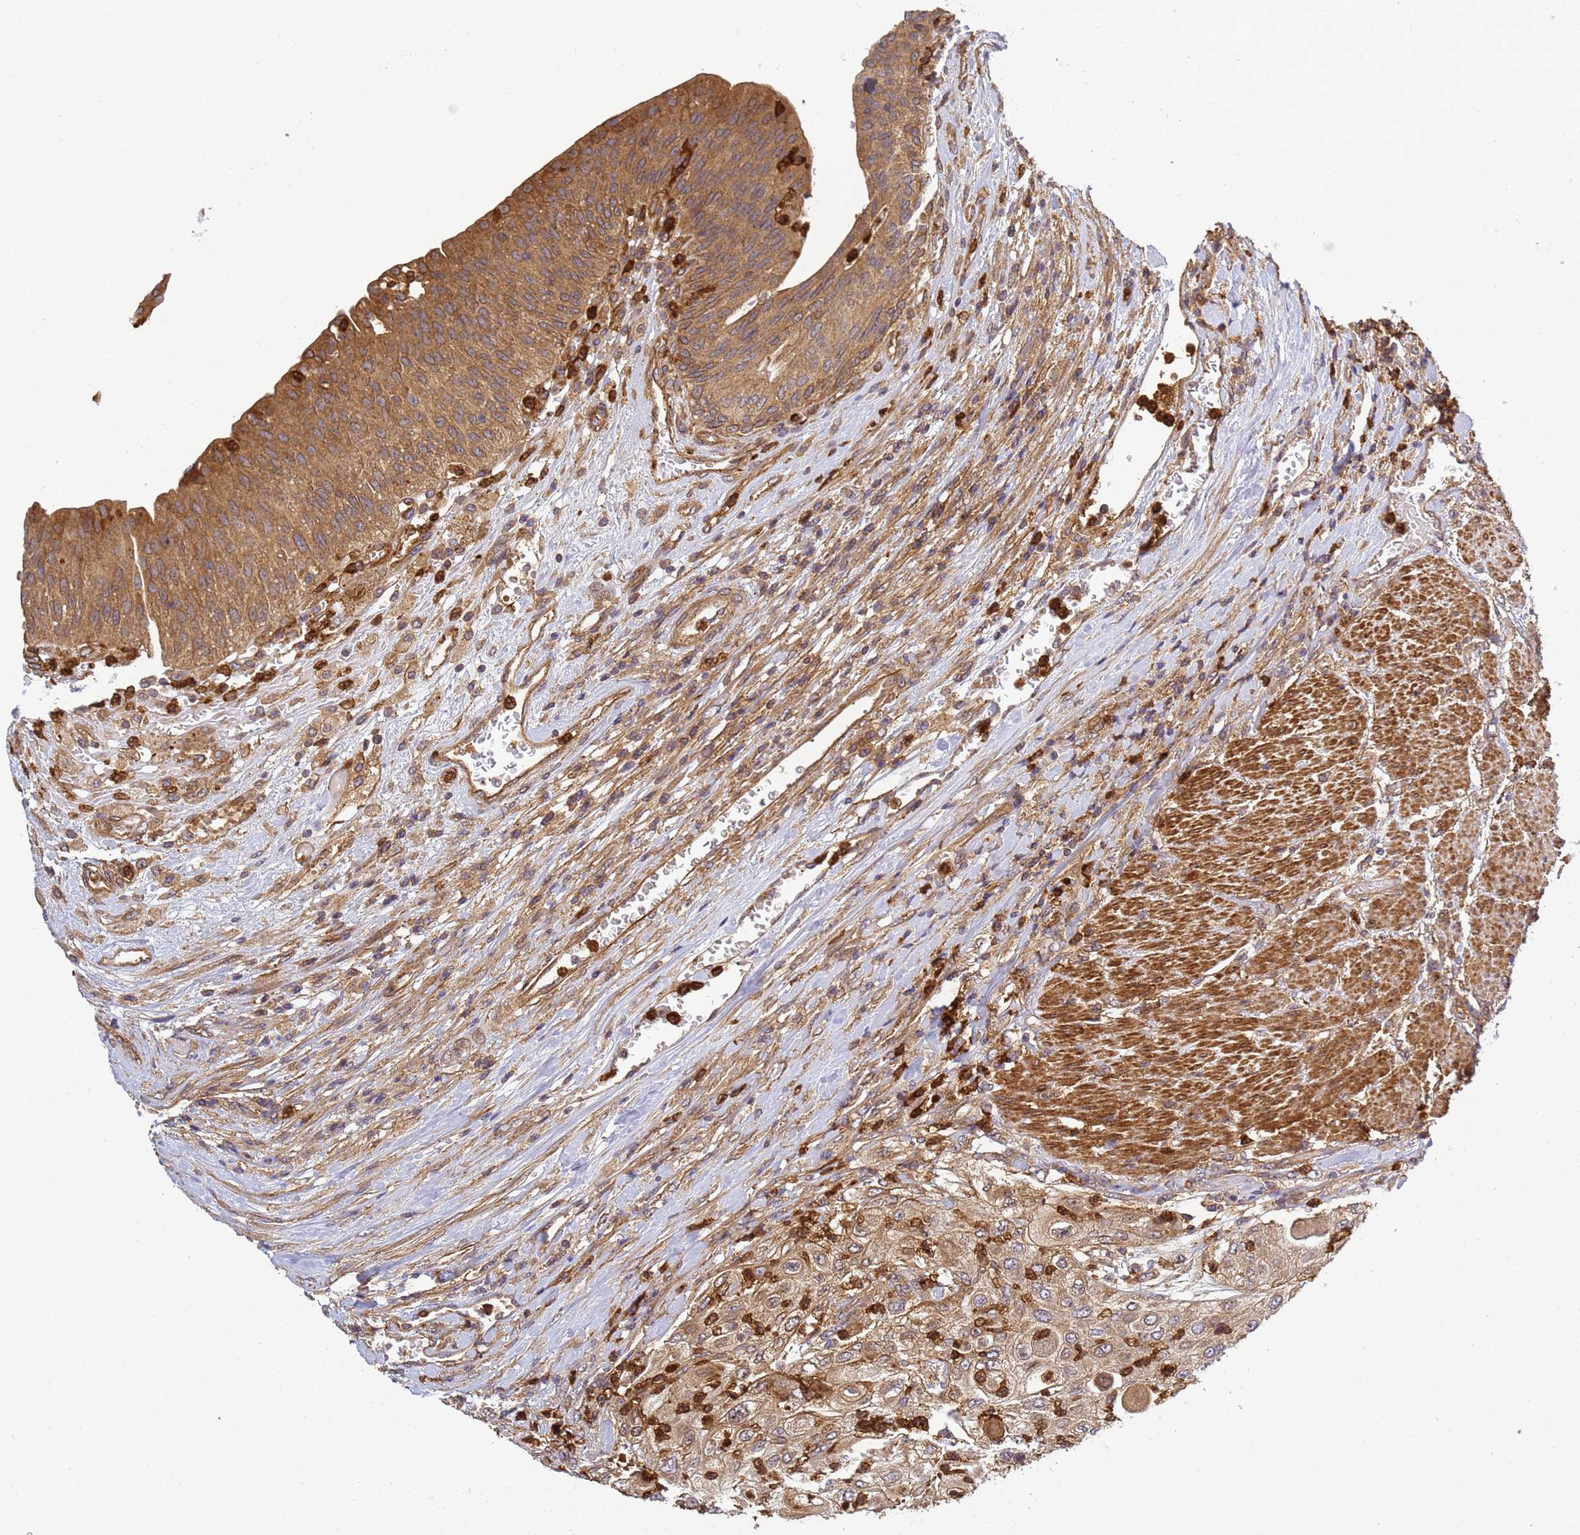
{"staining": {"intensity": "moderate", "quantity": ">75%", "location": "cytoplasmic/membranous"}, "tissue": "urothelial cancer", "cell_type": "Tumor cells", "image_type": "cancer", "snomed": [{"axis": "morphology", "description": "Urothelial carcinoma, High grade"}, {"axis": "topography", "description": "Urinary bladder"}], "caption": "Urothelial carcinoma (high-grade) stained for a protein reveals moderate cytoplasmic/membranous positivity in tumor cells. Immunohistochemistry stains the protein of interest in brown and the nuclei are stained blue.", "gene": "C8orf34", "patient": {"sex": "female", "age": 79}}